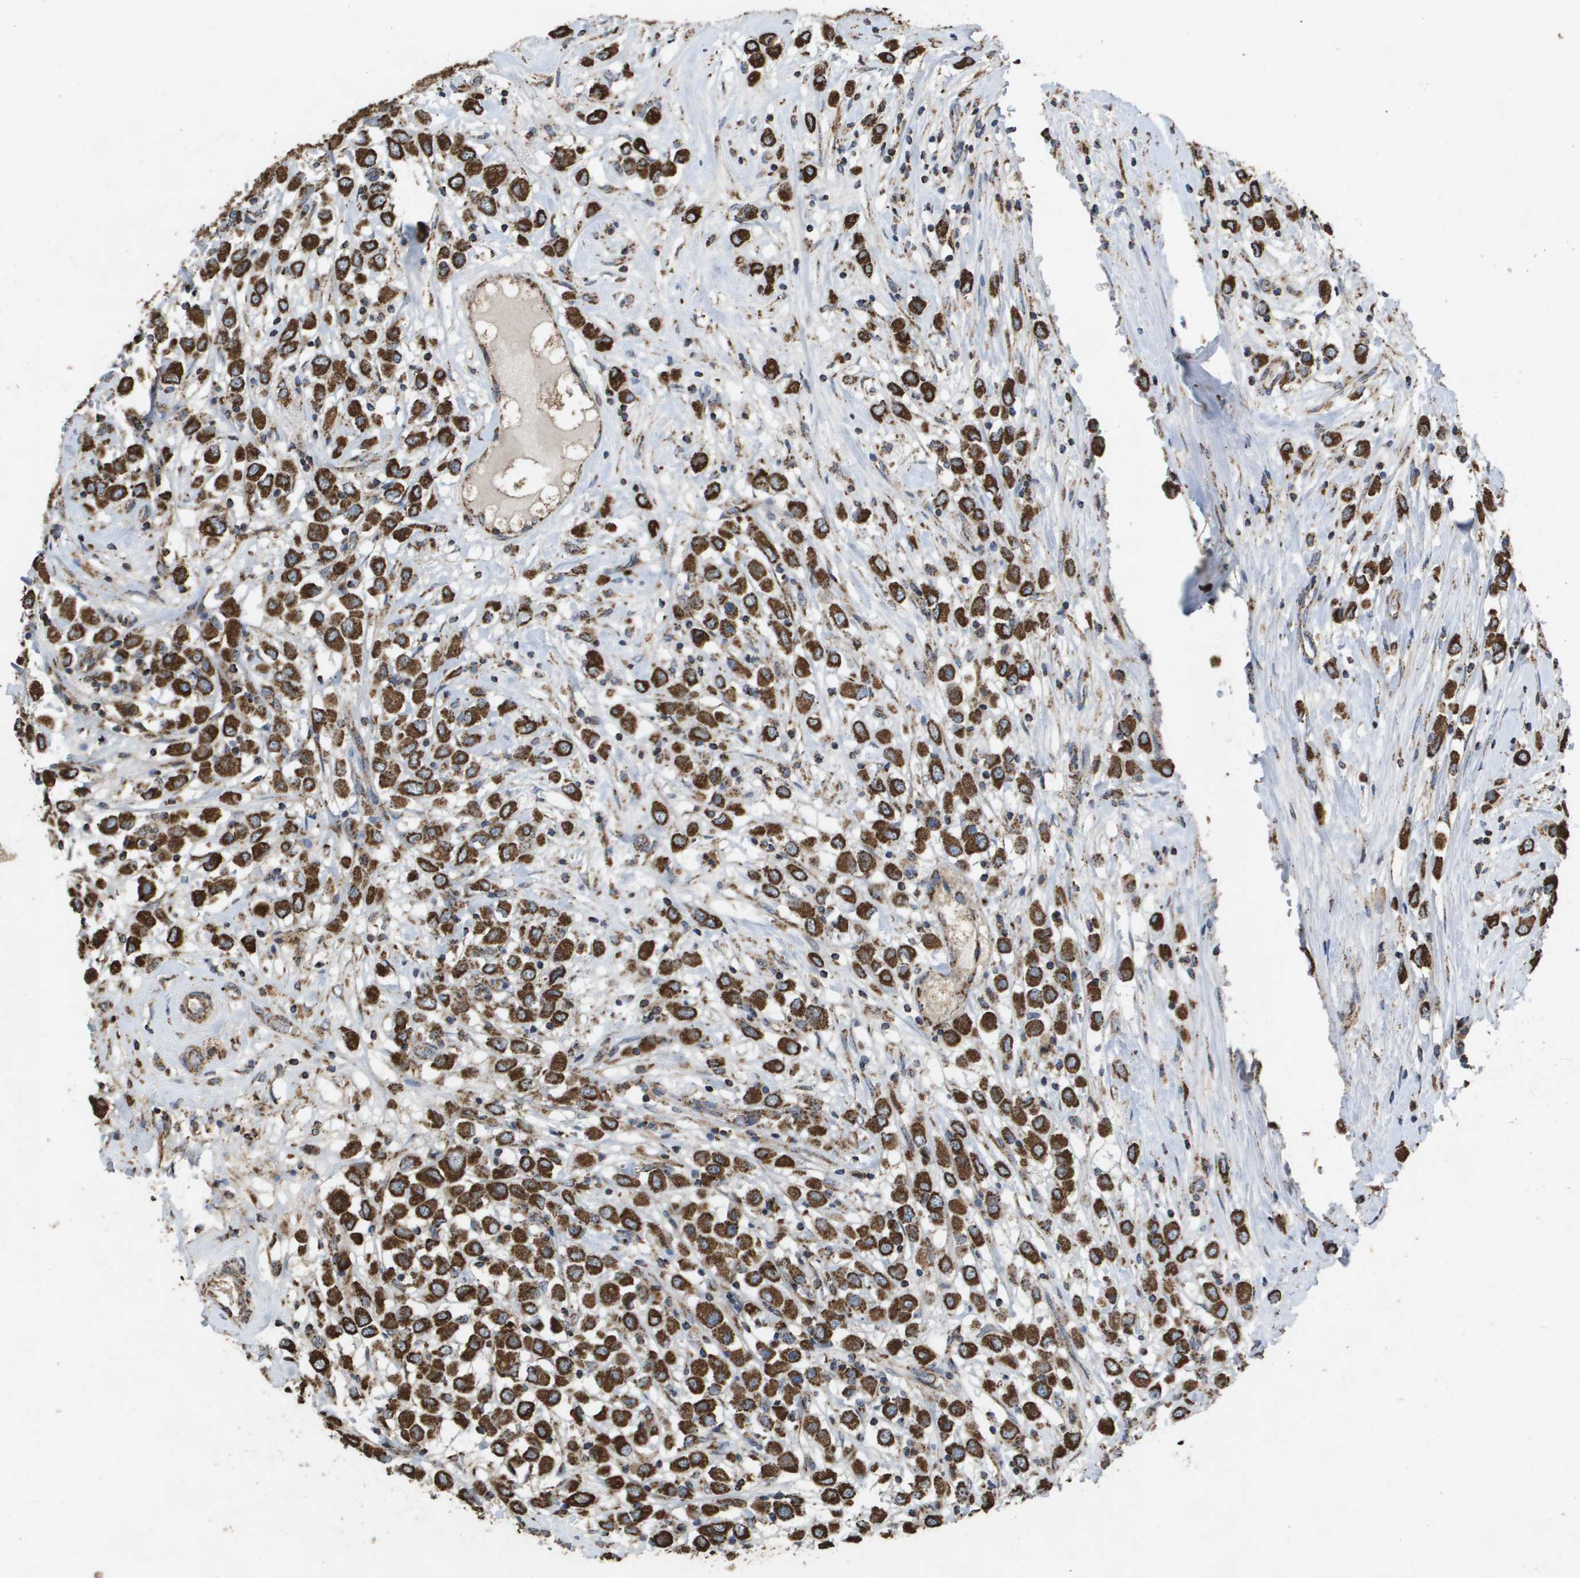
{"staining": {"intensity": "strong", "quantity": ">75%", "location": "cytoplasmic/membranous"}, "tissue": "breast cancer", "cell_type": "Tumor cells", "image_type": "cancer", "snomed": [{"axis": "morphology", "description": "Duct carcinoma"}, {"axis": "topography", "description": "Breast"}], "caption": "Human intraductal carcinoma (breast) stained for a protein (brown) demonstrates strong cytoplasmic/membranous positive expression in approximately >75% of tumor cells.", "gene": "HSPE1", "patient": {"sex": "female", "age": 61}}